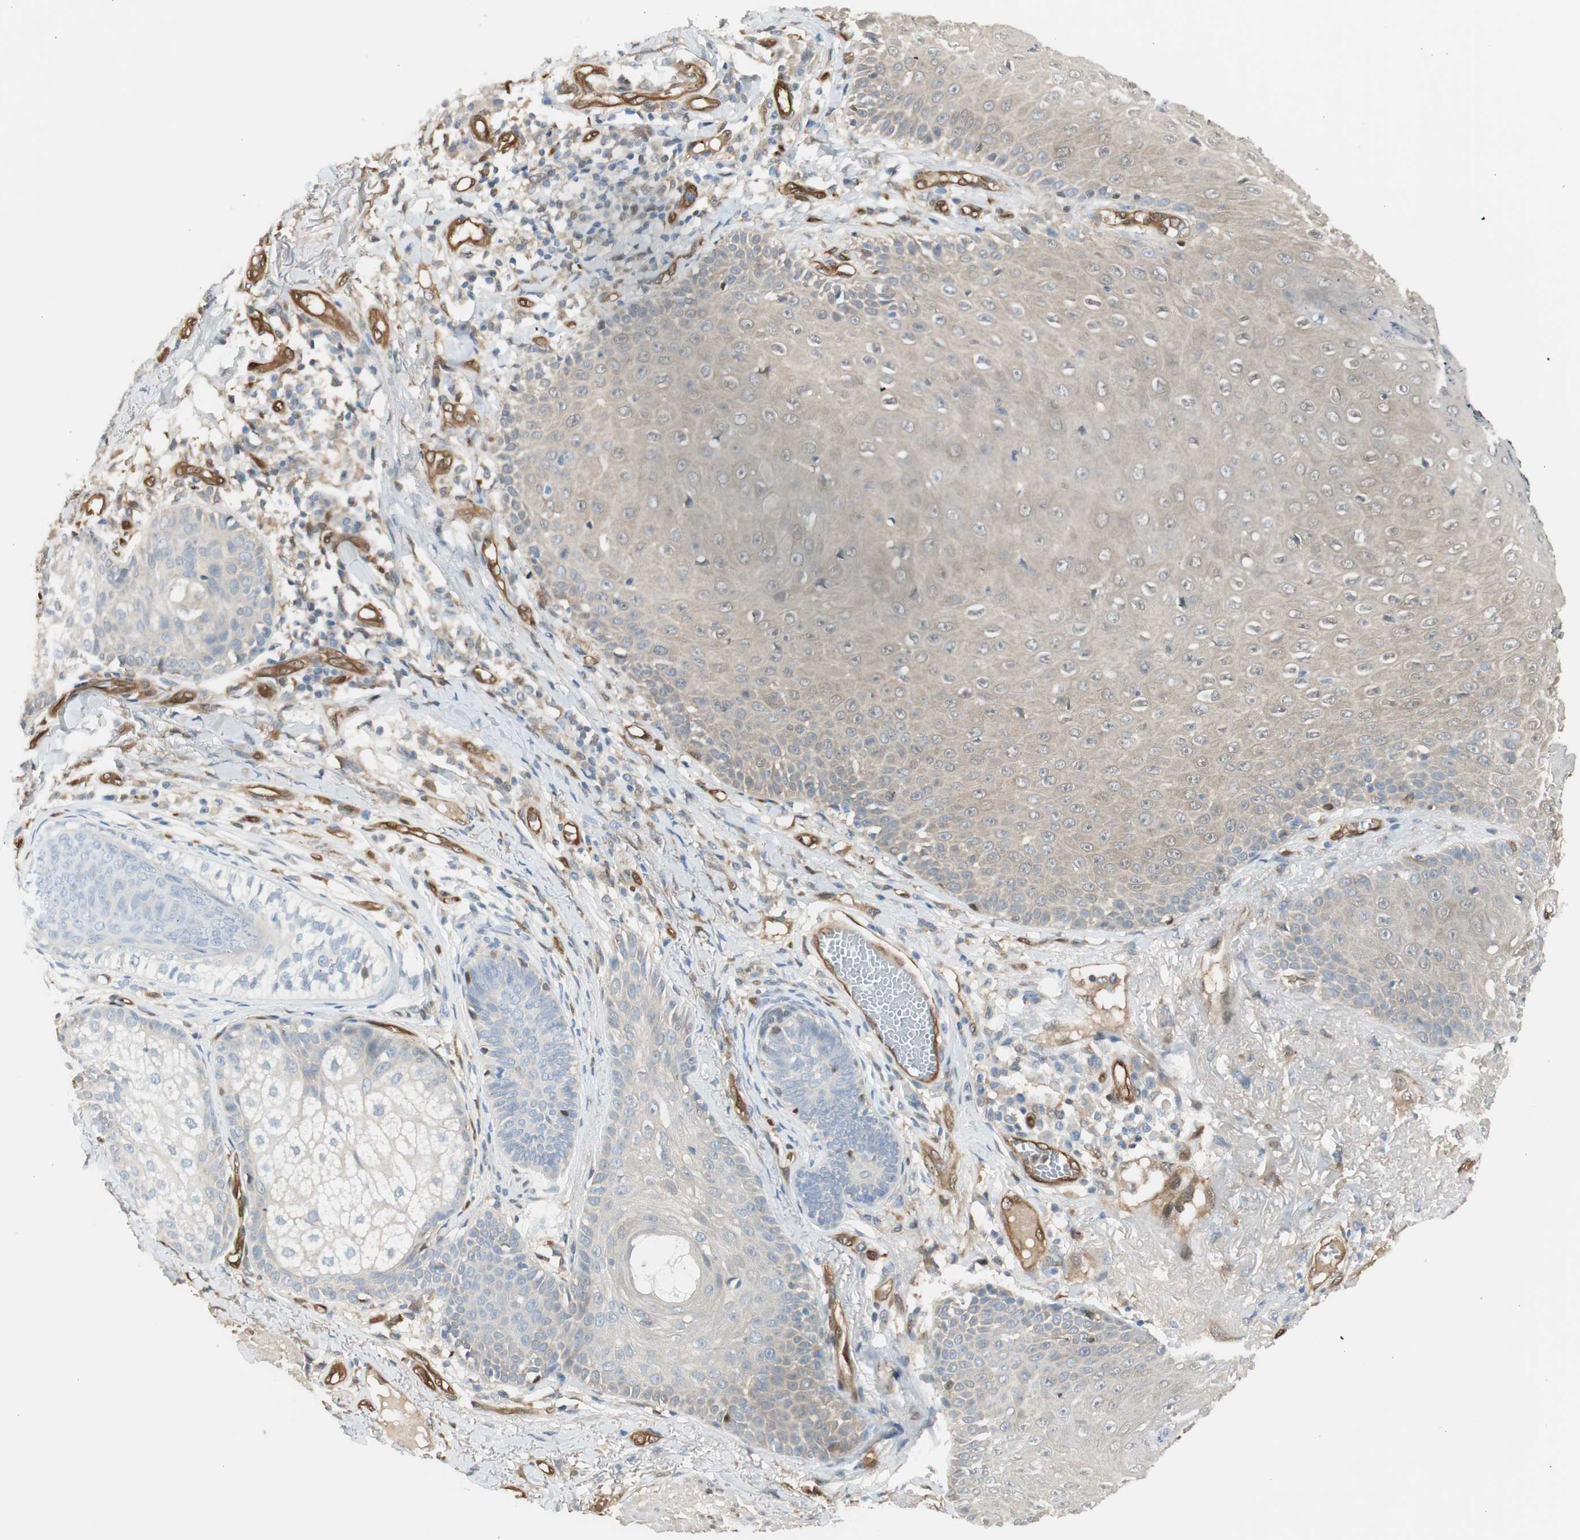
{"staining": {"intensity": "weak", "quantity": ">75%", "location": "cytoplasmic/membranous"}, "tissue": "skin cancer", "cell_type": "Tumor cells", "image_type": "cancer", "snomed": [{"axis": "morphology", "description": "Normal tissue, NOS"}, {"axis": "morphology", "description": "Basal cell carcinoma"}, {"axis": "topography", "description": "Skin"}], "caption": "Skin cancer stained with DAB (3,3'-diaminobenzidine) immunohistochemistry demonstrates low levels of weak cytoplasmic/membranous staining in about >75% of tumor cells. (brown staining indicates protein expression, while blue staining denotes nuclei).", "gene": "SERPINB6", "patient": {"sex": "male", "age": 52}}